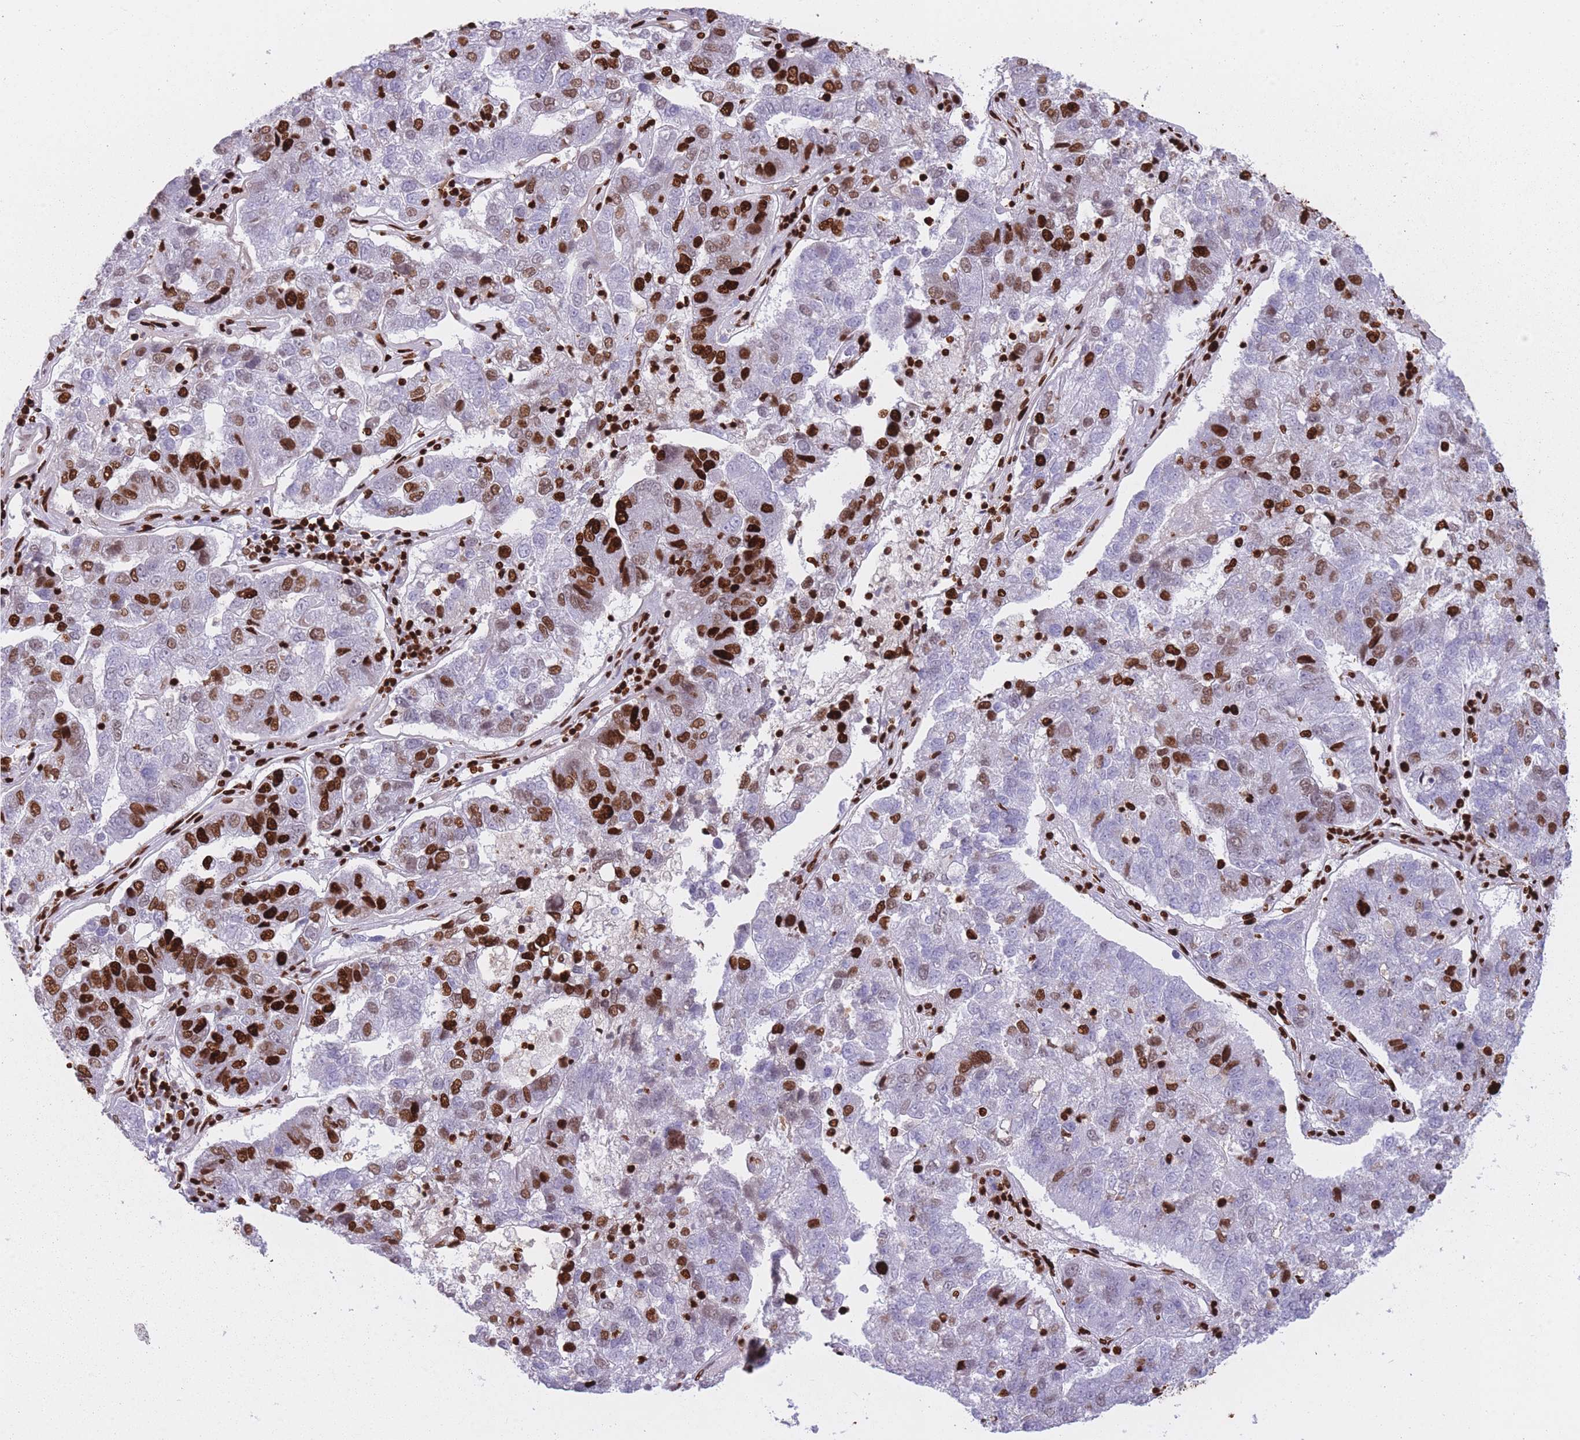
{"staining": {"intensity": "strong", "quantity": "25%-75%", "location": "nuclear"}, "tissue": "pancreatic cancer", "cell_type": "Tumor cells", "image_type": "cancer", "snomed": [{"axis": "morphology", "description": "Adenocarcinoma, NOS"}, {"axis": "topography", "description": "Pancreas"}], "caption": "This image displays immunohistochemistry staining of human pancreatic cancer (adenocarcinoma), with high strong nuclear staining in about 25%-75% of tumor cells.", "gene": "HNRNPUL1", "patient": {"sex": "female", "age": 61}}